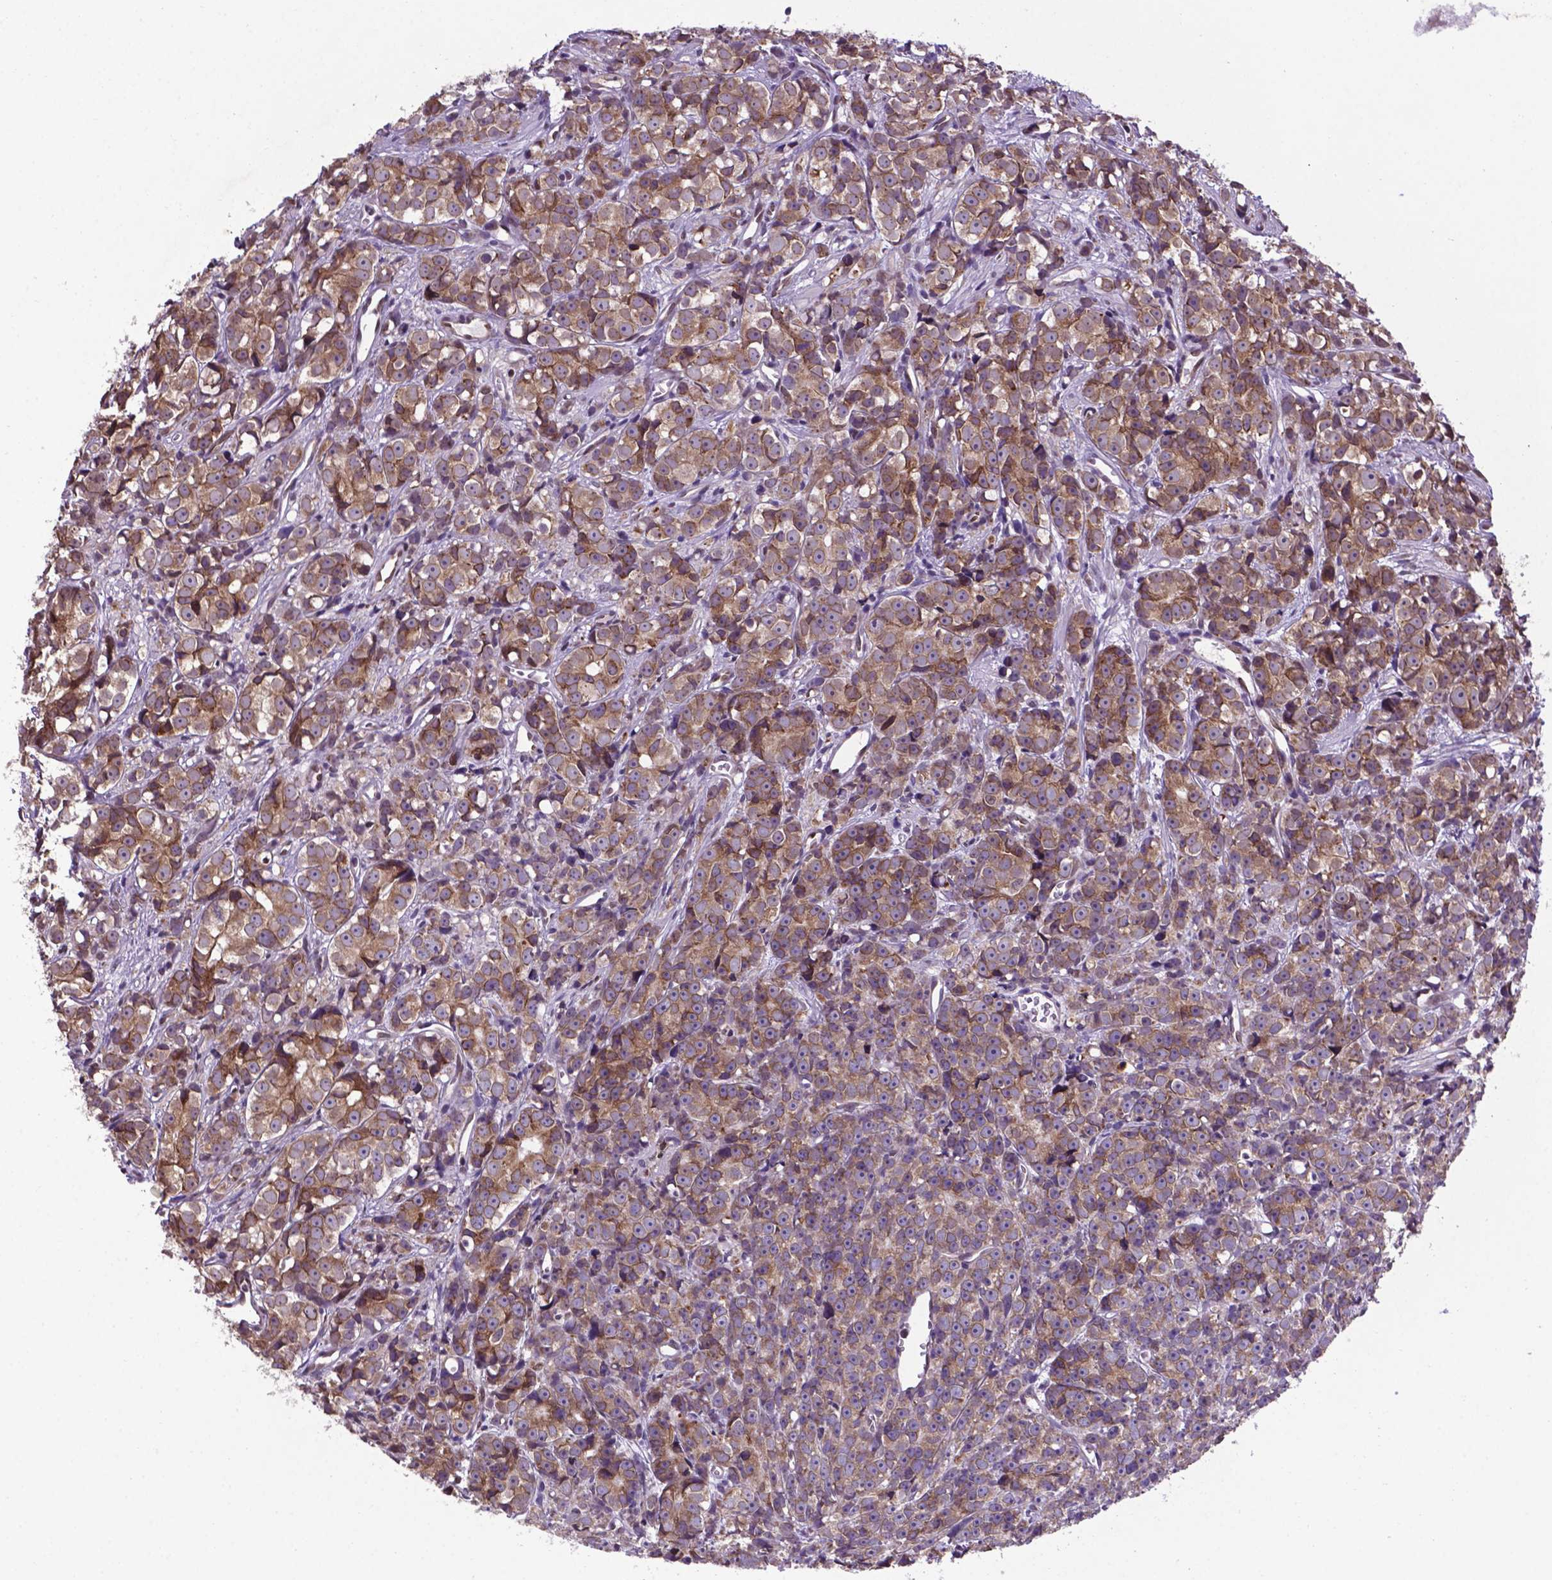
{"staining": {"intensity": "moderate", "quantity": "25%-75%", "location": "cytoplasmic/membranous"}, "tissue": "prostate cancer", "cell_type": "Tumor cells", "image_type": "cancer", "snomed": [{"axis": "morphology", "description": "Adenocarcinoma, High grade"}, {"axis": "topography", "description": "Prostate"}], "caption": "Immunohistochemical staining of human prostate cancer (high-grade adenocarcinoma) reveals medium levels of moderate cytoplasmic/membranous protein expression in about 25%-75% of tumor cells.", "gene": "WDR83OS", "patient": {"sex": "male", "age": 77}}